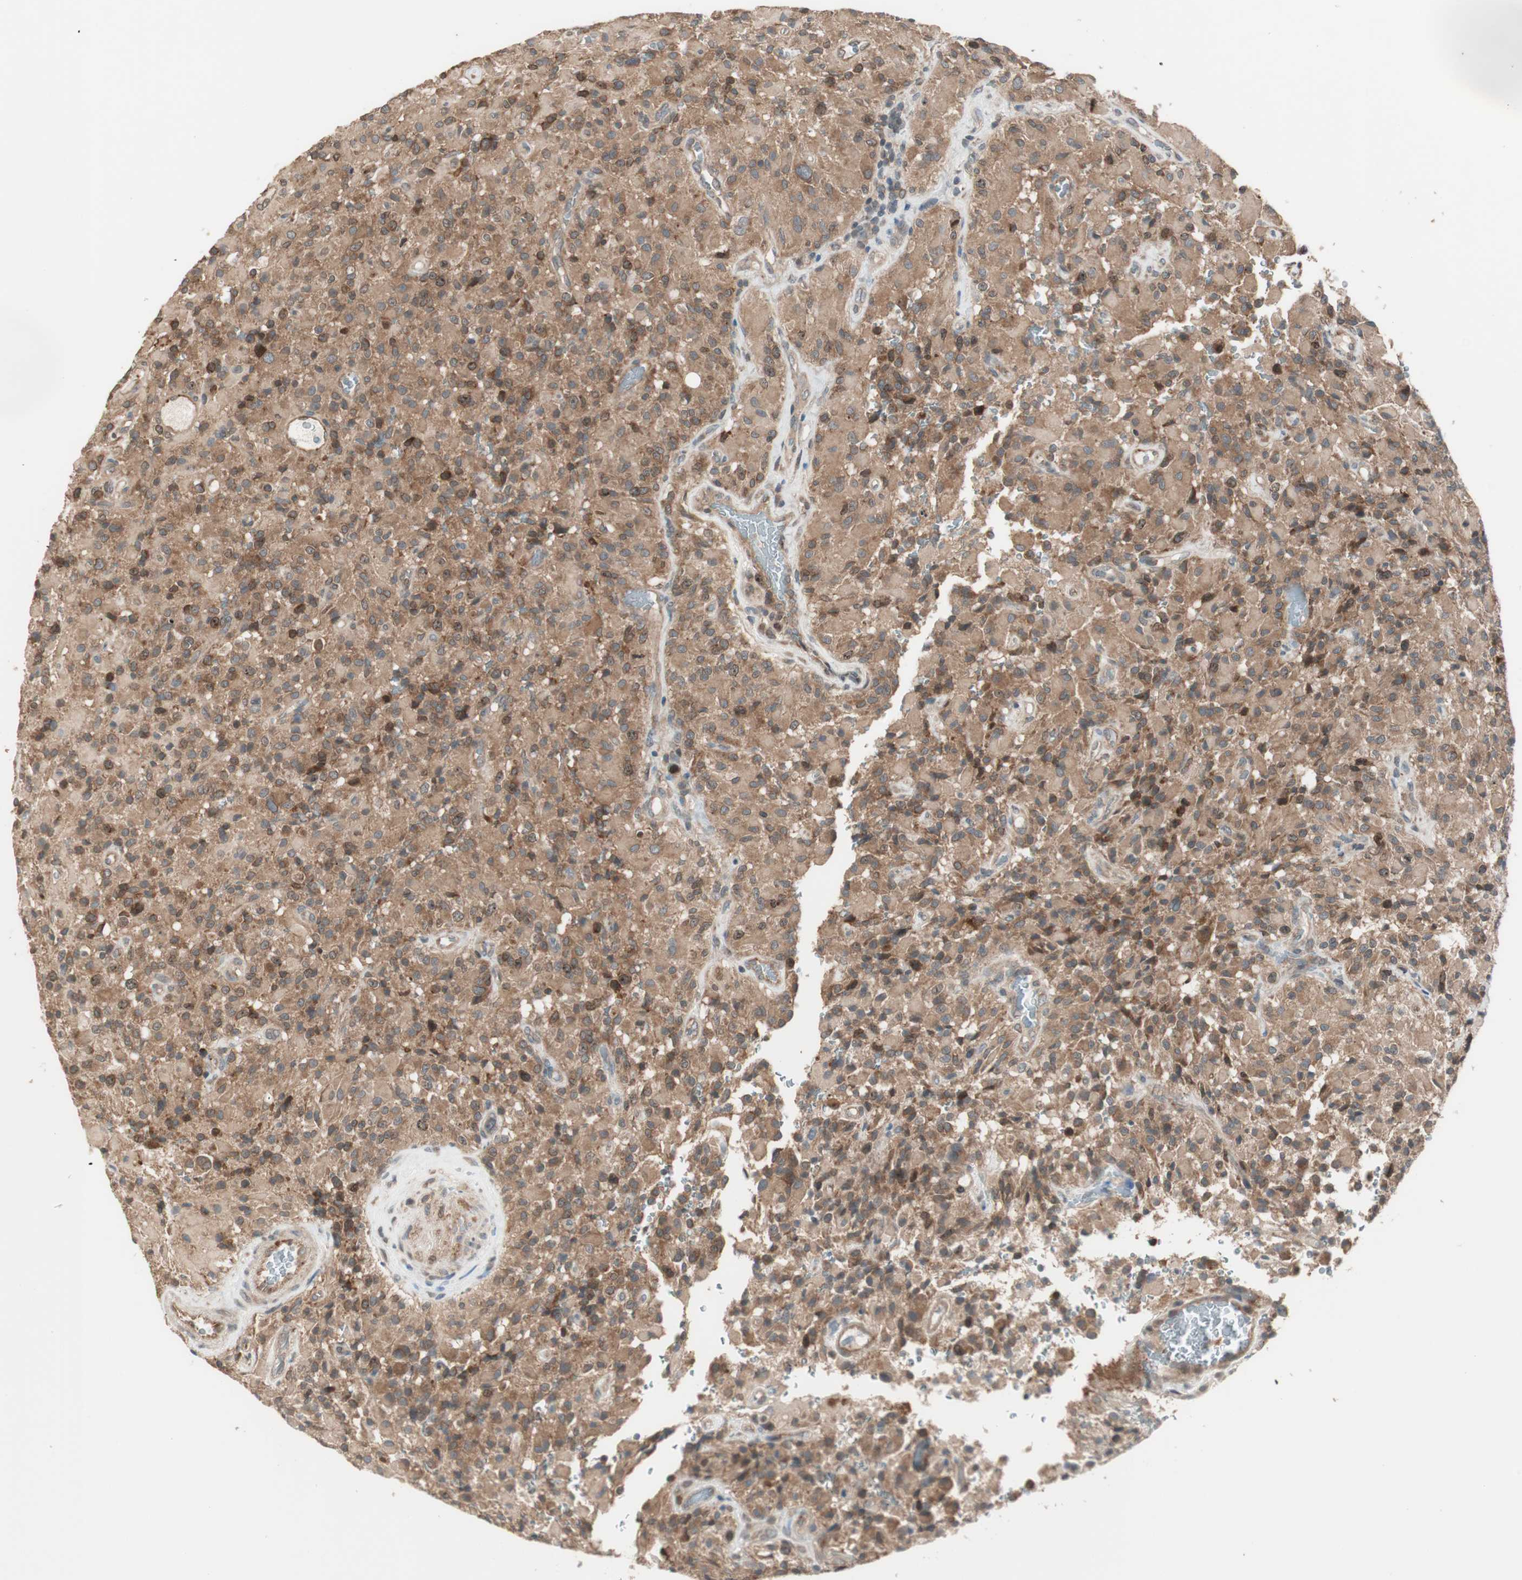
{"staining": {"intensity": "moderate", "quantity": ">75%", "location": "cytoplasmic/membranous"}, "tissue": "glioma", "cell_type": "Tumor cells", "image_type": "cancer", "snomed": [{"axis": "morphology", "description": "Glioma, malignant, High grade"}, {"axis": "topography", "description": "Brain"}], "caption": "Immunohistochemistry (IHC) image of glioma stained for a protein (brown), which exhibits medium levels of moderate cytoplasmic/membranous positivity in about >75% of tumor cells.", "gene": "ATP6AP2", "patient": {"sex": "male", "age": 71}}